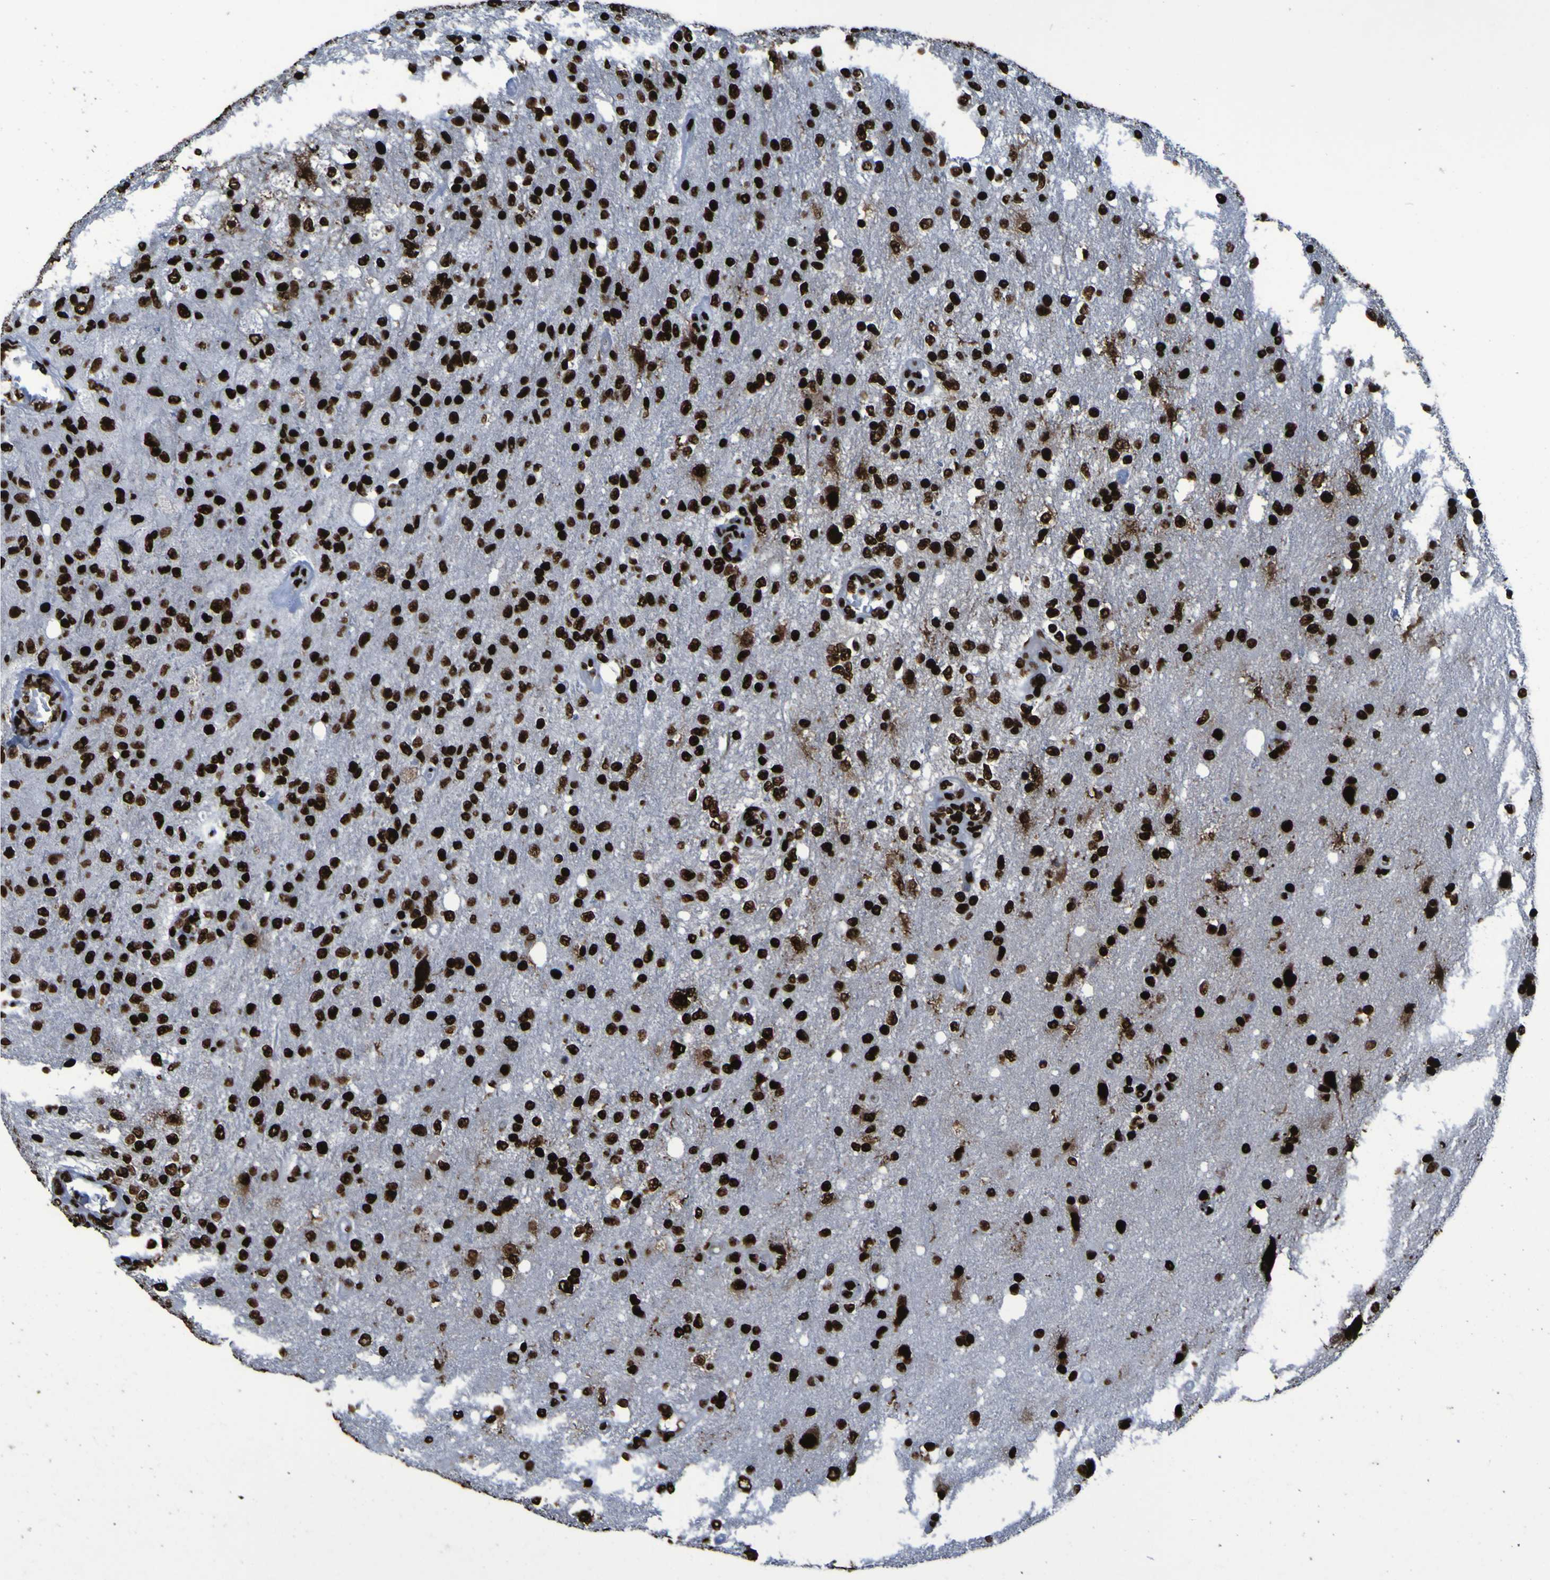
{"staining": {"intensity": "strong", "quantity": ">75%", "location": "cytoplasmic/membranous,nuclear"}, "tissue": "glioma", "cell_type": "Tumor cells", "image_type": "cancer", "snomed": [{"axis": "morphology", "description": "Normal tissue, NOS"}, {"axis": "morphology", "description": "Glioma, malignant, High grade"}, {"axis": "topography", "description": "Cerebral cortex"}], "caption": "About >75% of tumor cells in glioma exhibit strong cytoplasmic/membranous and nuclear protein staining as visualized by brown immunohistochemical staining.", "gene": "NPM1", "patient": {"sex": "male", "age": 77}}